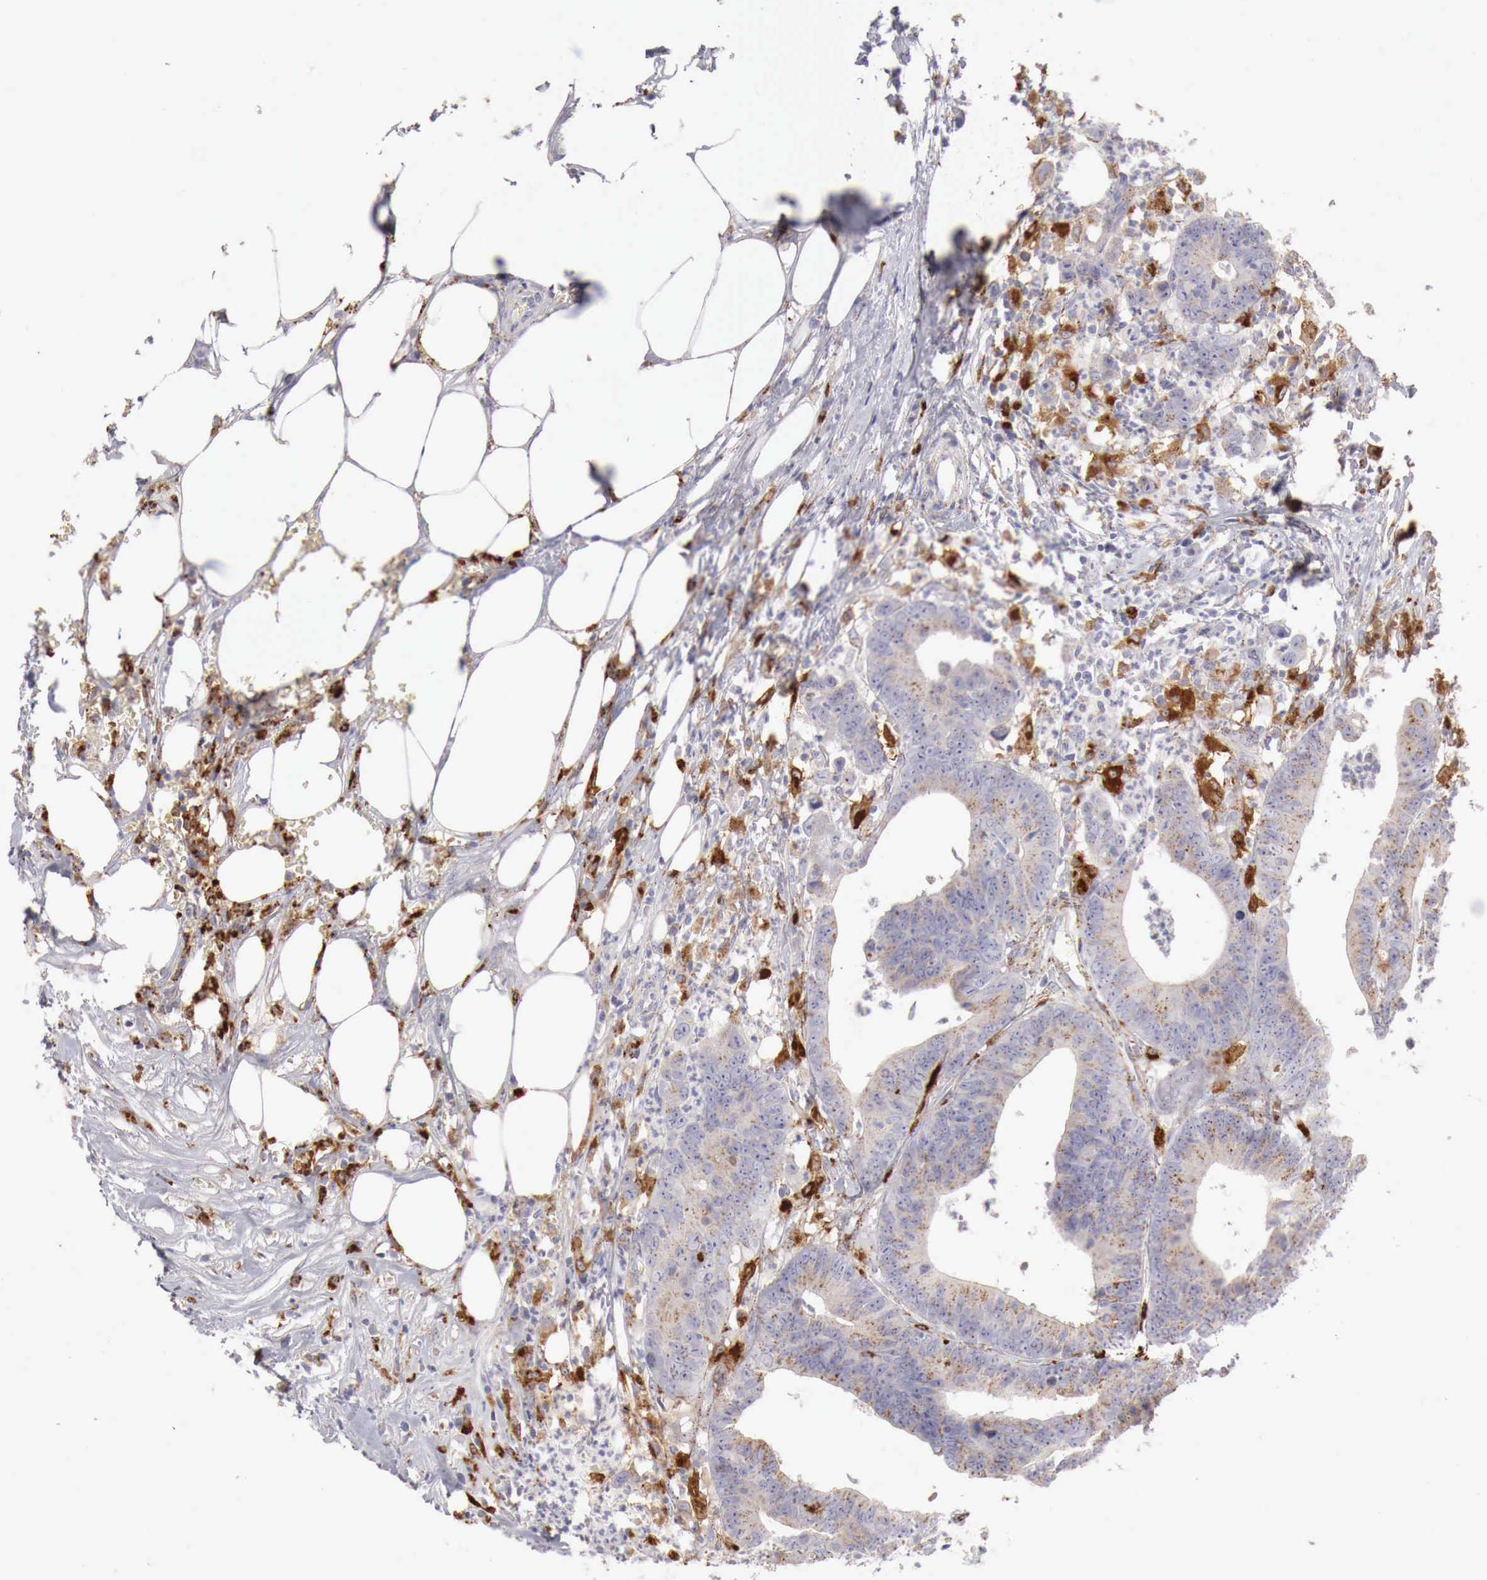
{"staining": {"intensity": "moderate", "quantity": ">75%", "location": "cytoplasmic/membranous"}, "tissue": "colorectal cancer", "cell_type": "Tumor cells", "image_type": "cancer", "snomed": [{"axis": "morphology", "description": "Adenocarcinoma, NOS"}, {"axis": "topography", "description": "Colon"}], "caption": "Immunohistochemical staining of human colorectal adenocarcinoma exhibits medium levels of moderate cytoplasmic/membranous protein expression in about >75% of tumor cells.", "gene": "GLA", "patient": {"sex": "male", "age": 55}}